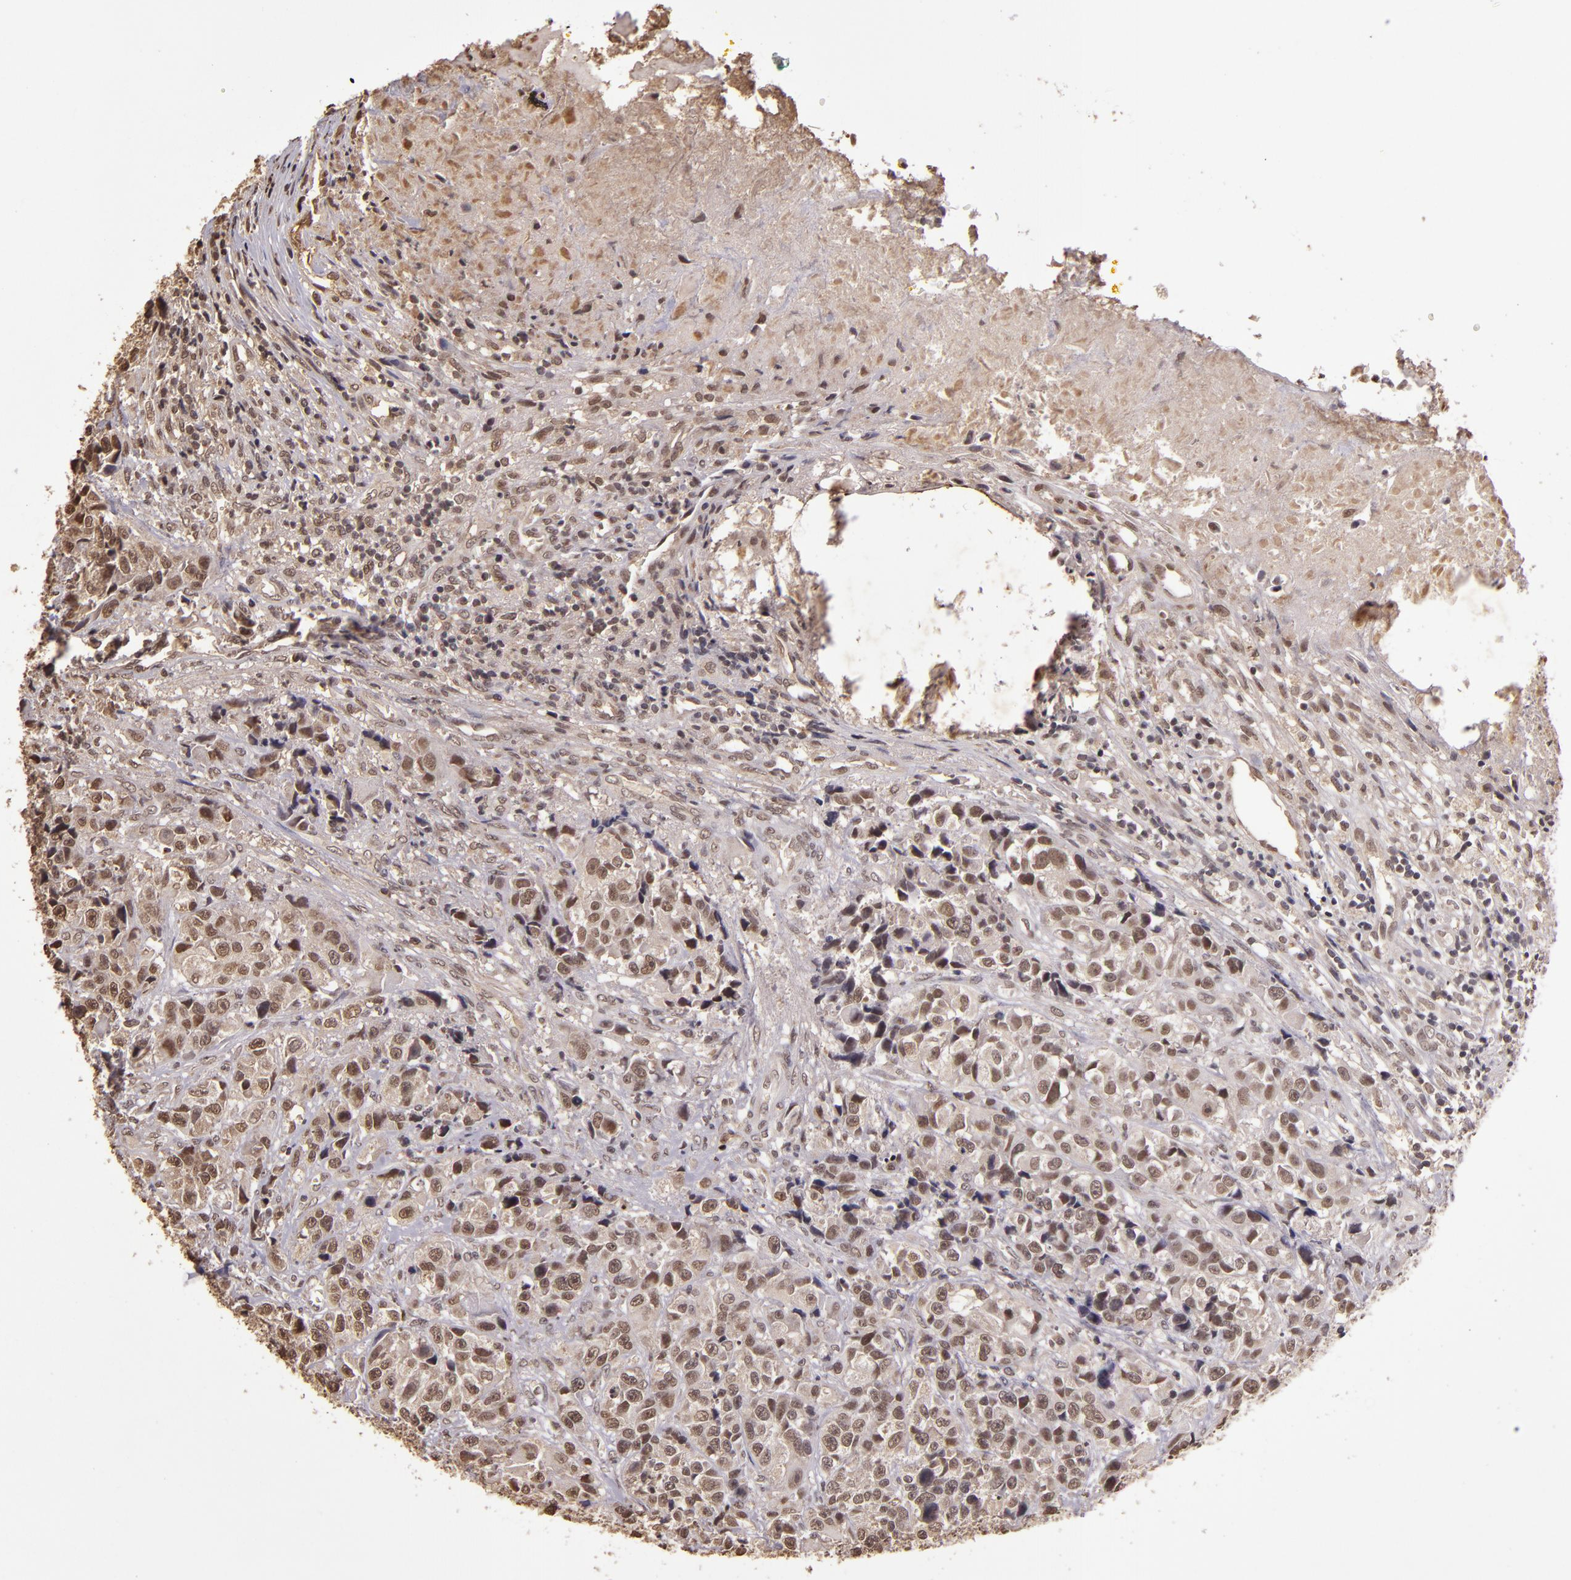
{"staining": {"intensity": "weak", "quantity": ">75%", "location": "cytoplasmic/membranous,nuclear"}, "tissue": "urothelial cancer", "cell_type": "Tumor cells", "image_type": "cancer", "snomed": [{"axis": "morphology", "description": "Urothelial carcinoma, High grade"}, {"axis": "topography", "description": "Urinary bladder"}], "caption": "The immunohistochemical stain highlights weak cytoplasmic/membranous and nuclear positivity in tumor cells of urothelial cancer tissue.", "gene": "CUL1", "patient": {"sex": "female", "age": 81}}